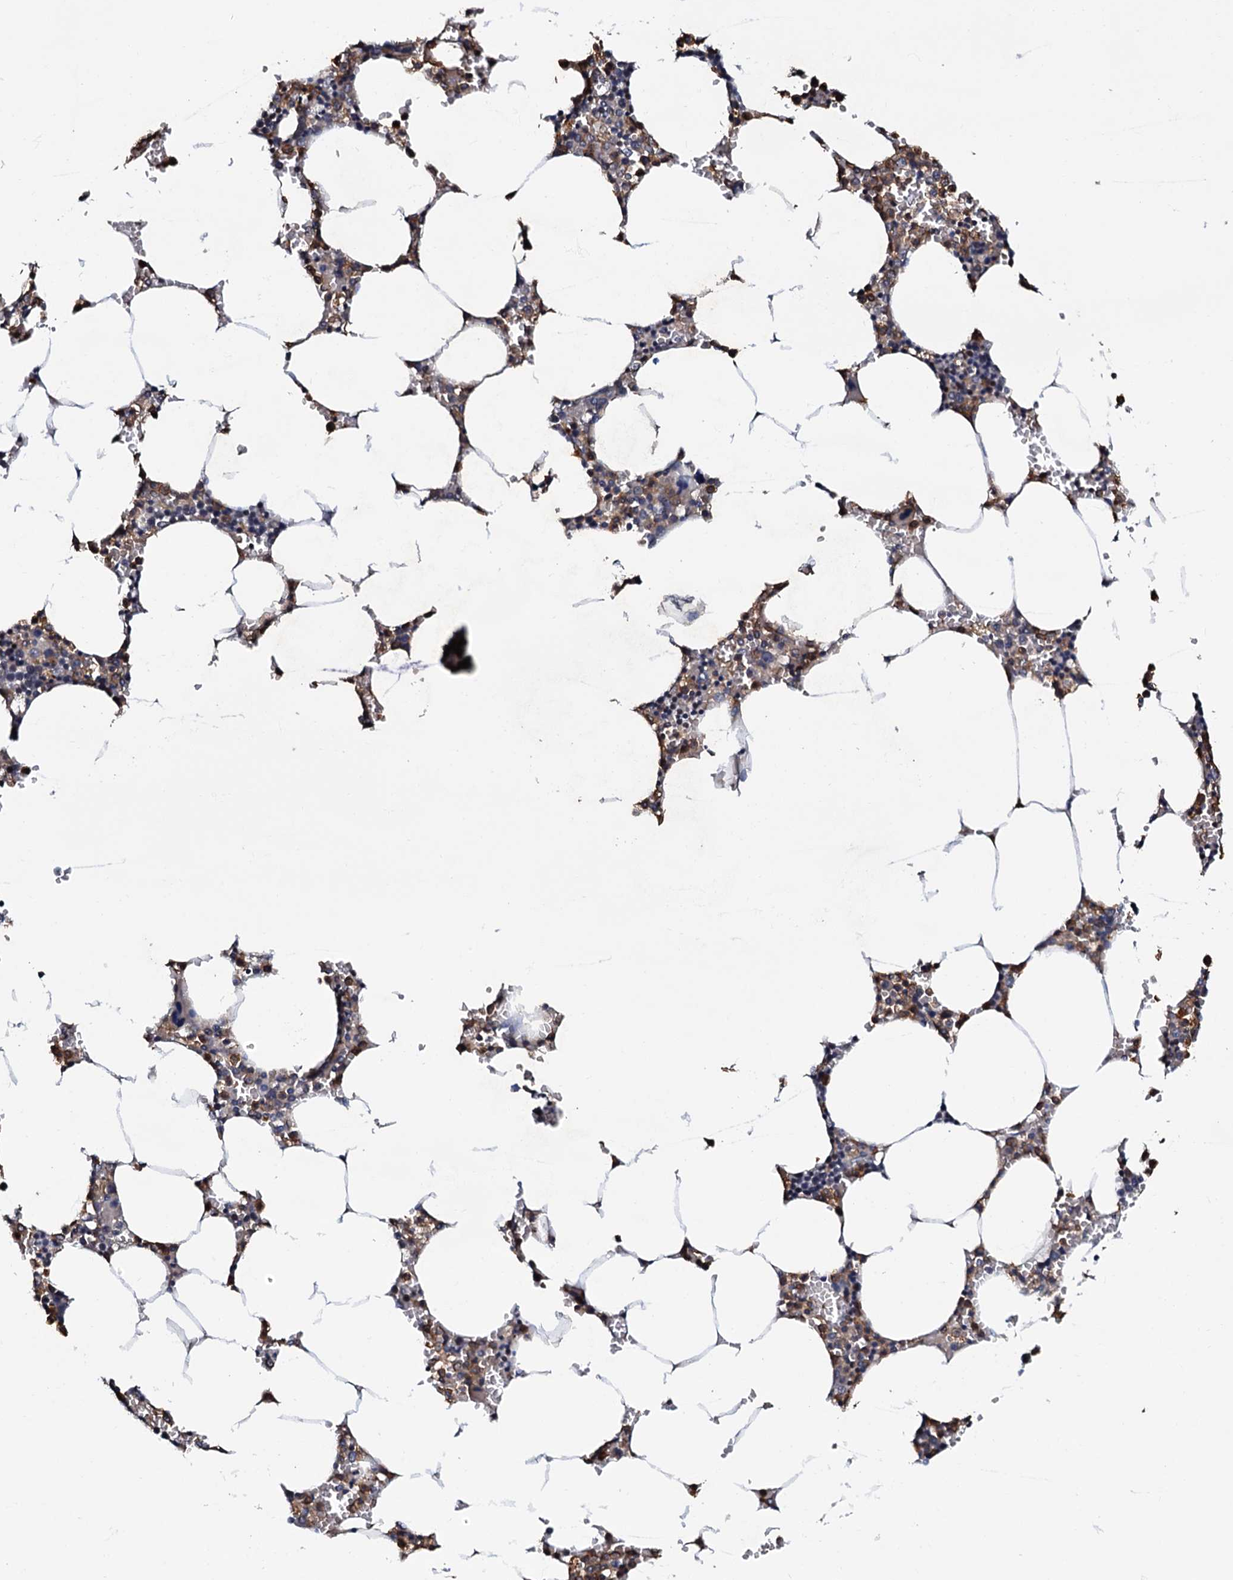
{"staining": {"intensity": "moderate", "quantity": "25%-75%", "location": "cytoplasmic/membranous"}, "tissue": "bone marrow", "cell_type": "Hematopoietic cells", "image_type": "normal", "snomed": [{"axis": "morphology", "description": "Normal tissue, NOS"}, {"axis": "topography", "description": "Bone marrow"}], "caption": "IHC image of benign bone marrow stained for a protein (brown), which shows medium levels of moderate cytoplasmic/membranous positivity in about 25%-75% of hematopoietic cells.", "gene": "CPNE2", "patient": {"sex": "male", "age": 70}}